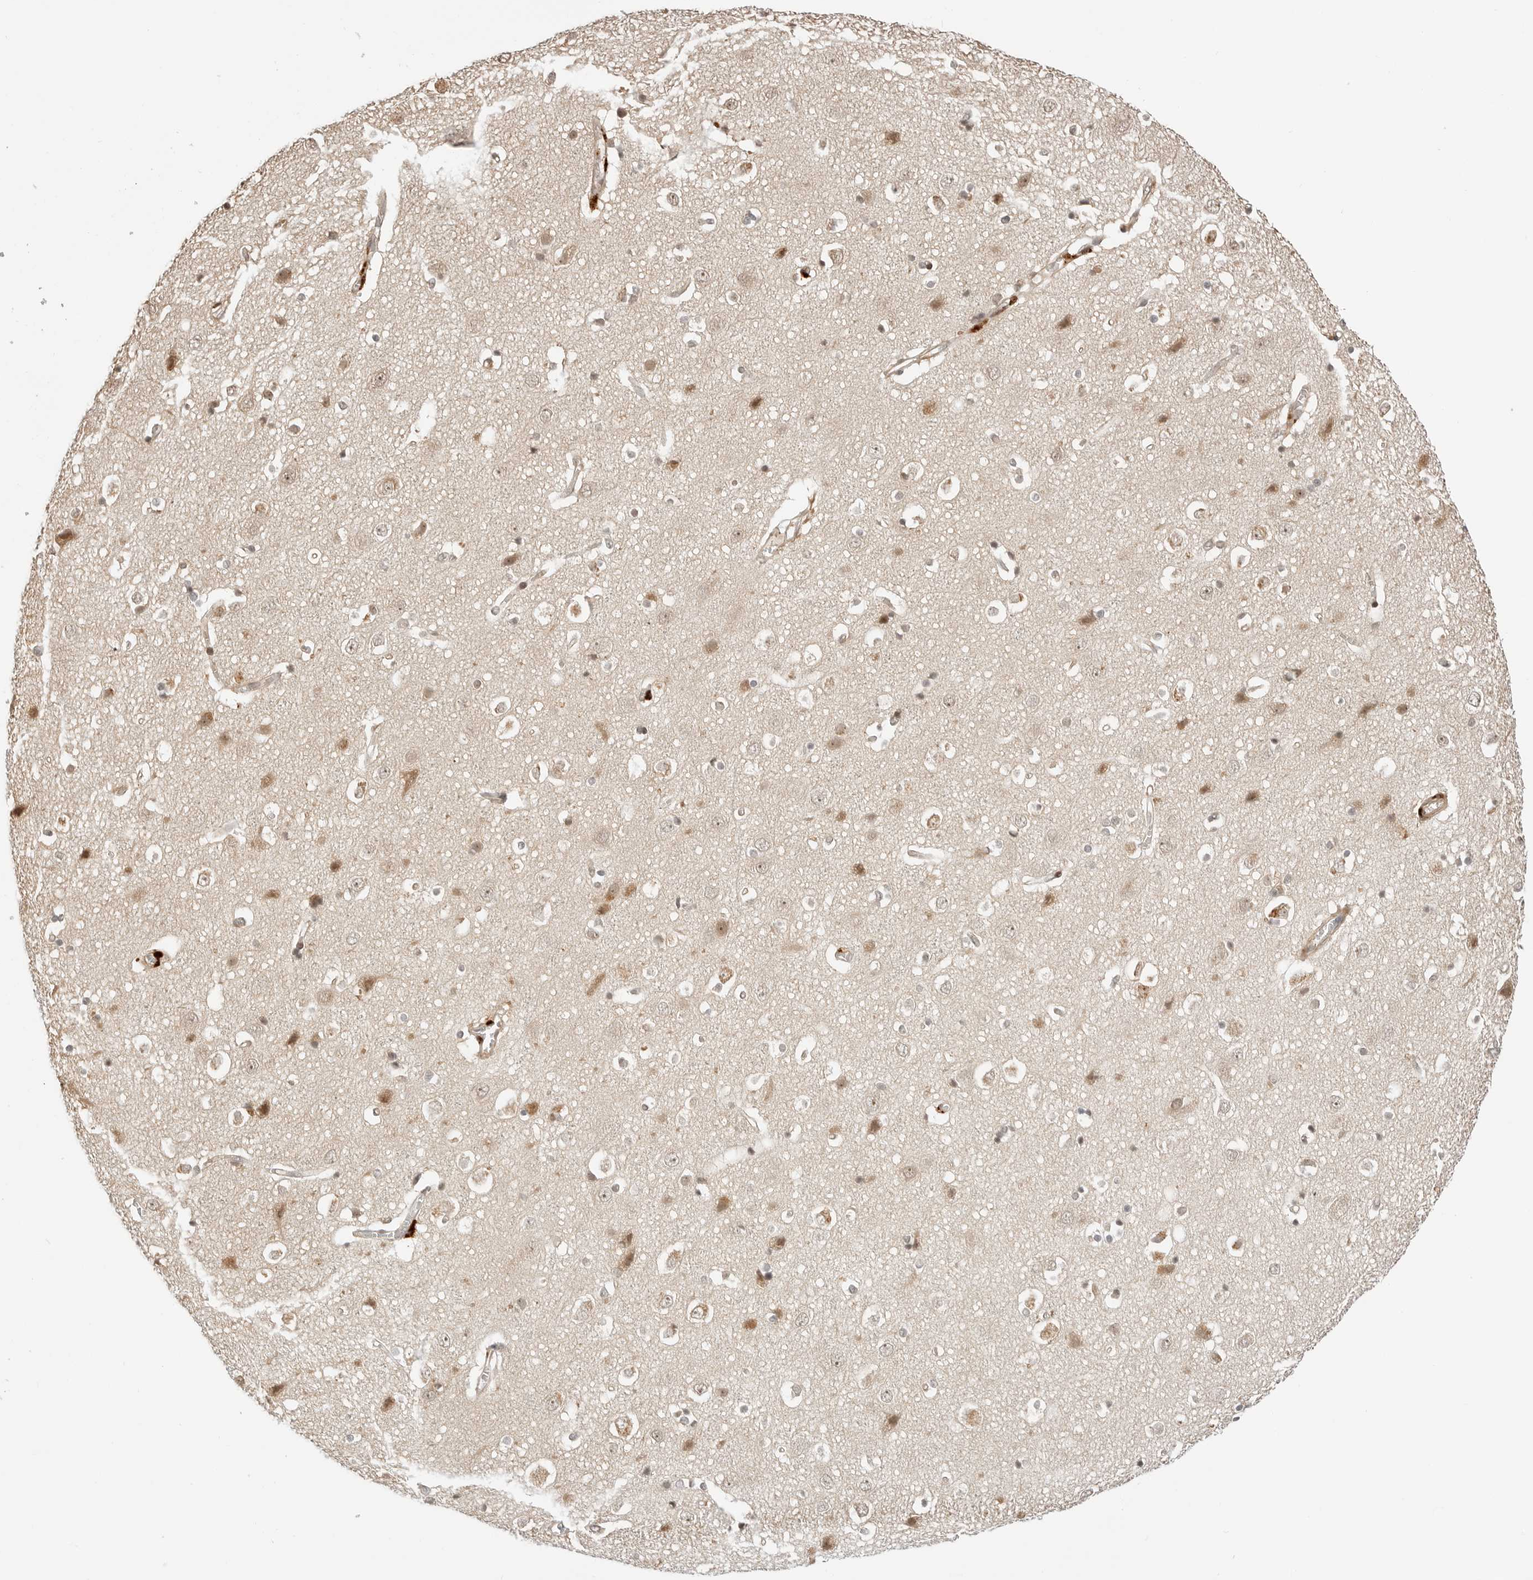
{"staining": {"intensity": "moderate", "quantity": "25%-75%", "location": "cytoplasmic/membranous"}, "tissue": "cerebral cortex", "cell_type": "Endothelial cells", "image_type": "normal", "snomed": [{"axis": "morphology", "description": "Normal tissue, NOS"}, {"axis": "topography", "description": "Cerebral cortex"}], "caption": "Protein analysis of benign cerebral cortex exhibits moderate cytoplasmic/membranous expression in about 25%-75% of endothelial cells. The staining was performed using DAB to visualize the protein expression in brown, while the nuclei were stained in blue with hematoxylin (Magnification: 20x).", "gene": "GEM", "patient": {"sex": "male", "age": 54}}